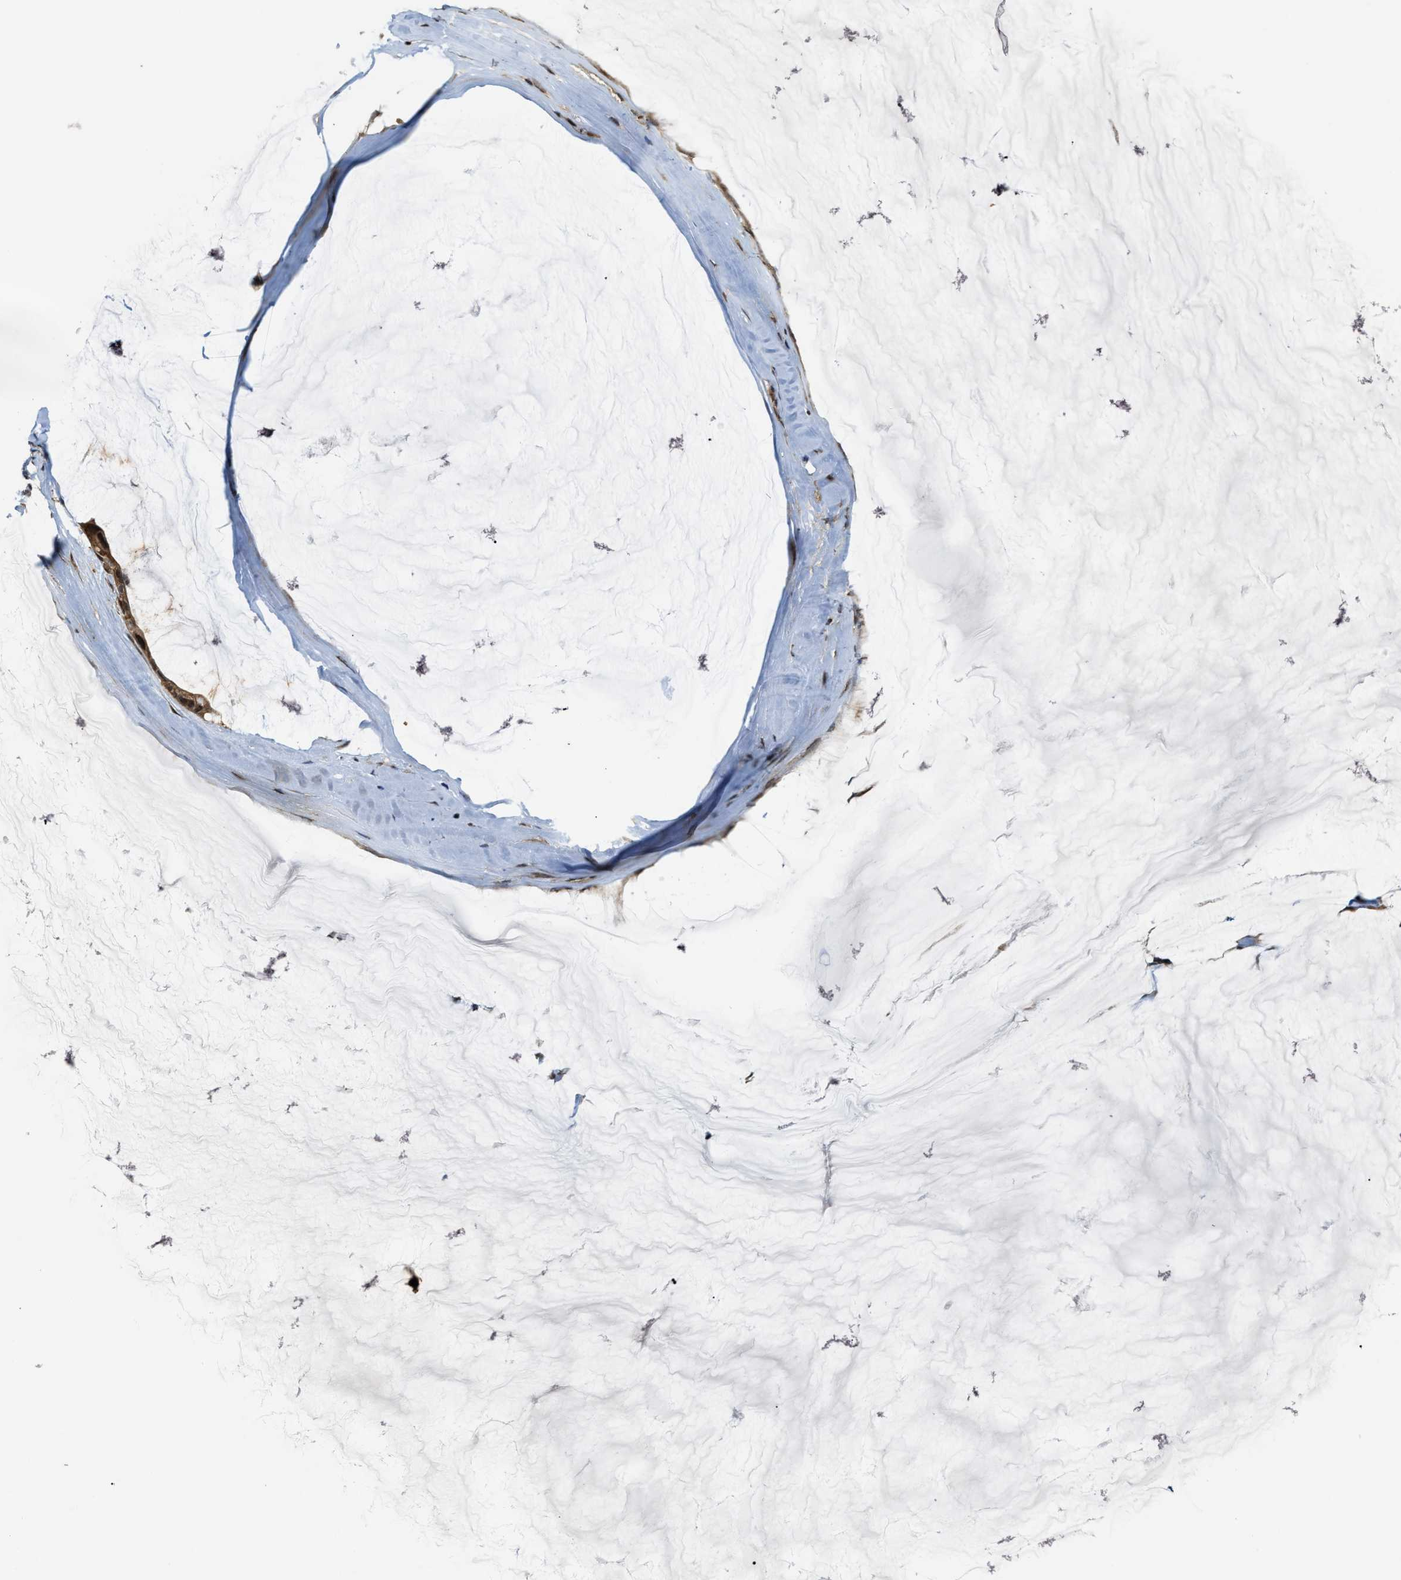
{"staining": {"intensity": "moderate", "quantity": ">75%", "location": "cytoplasmic/membranous,nuclear"}, "tissue": "ovarian cancer", "cell_type": "Tumor cells", "image_type": "cancer", "snomed": [{"axis": "morphology", "description": "Cystadenocarcinoma, mucinous, NOS"}, {"axis": "topography", "description": "Ovary"}], "caption": "Immunohistochemical staining of mucinous cystadenocarcinoma (ovarian) demonstrates moderate cytoplasmic/membranous and nuclear protein staining in approximately >75% of tumor cells.", "gene": "SERTAD2", "patient": {"sex": "female", "age": 39}}